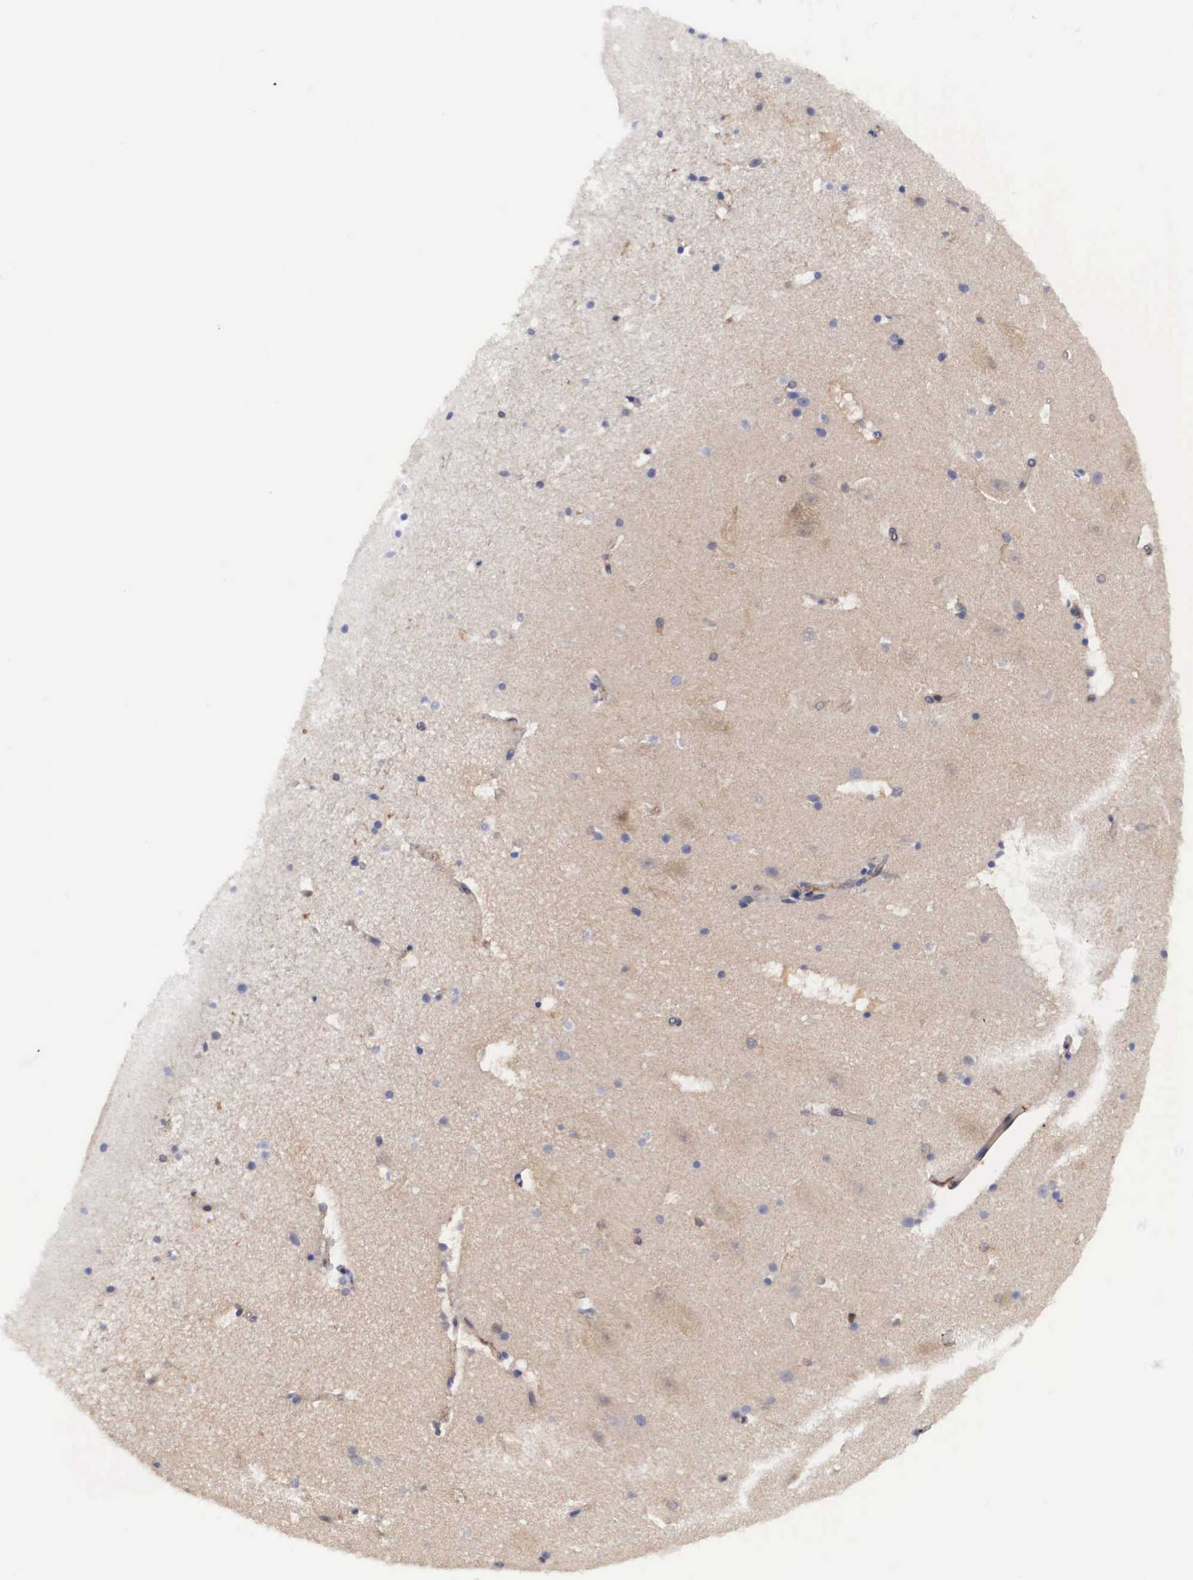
{"staining": {"intensity": "weak", "quantity": "<25%", "location": "cytoplasmic/membranous,nuclear"}, "tissue": "hippocampus", "cell_type": "Glial cells", "image_type": "normal", "snomed": [{"axis": "morphology", "description": "Normal tissue, NOS"}, {"axis": "topography", "description": "Hippocampus"}], "caption": "Micrograph shows no protein staining in glial cells of normal hippocampus. (Immunohistochemistry (ihc), brightfield microscopy, high magnification).", "gene": "ADSL", "patient": {"sex": "male", "age": 45}}